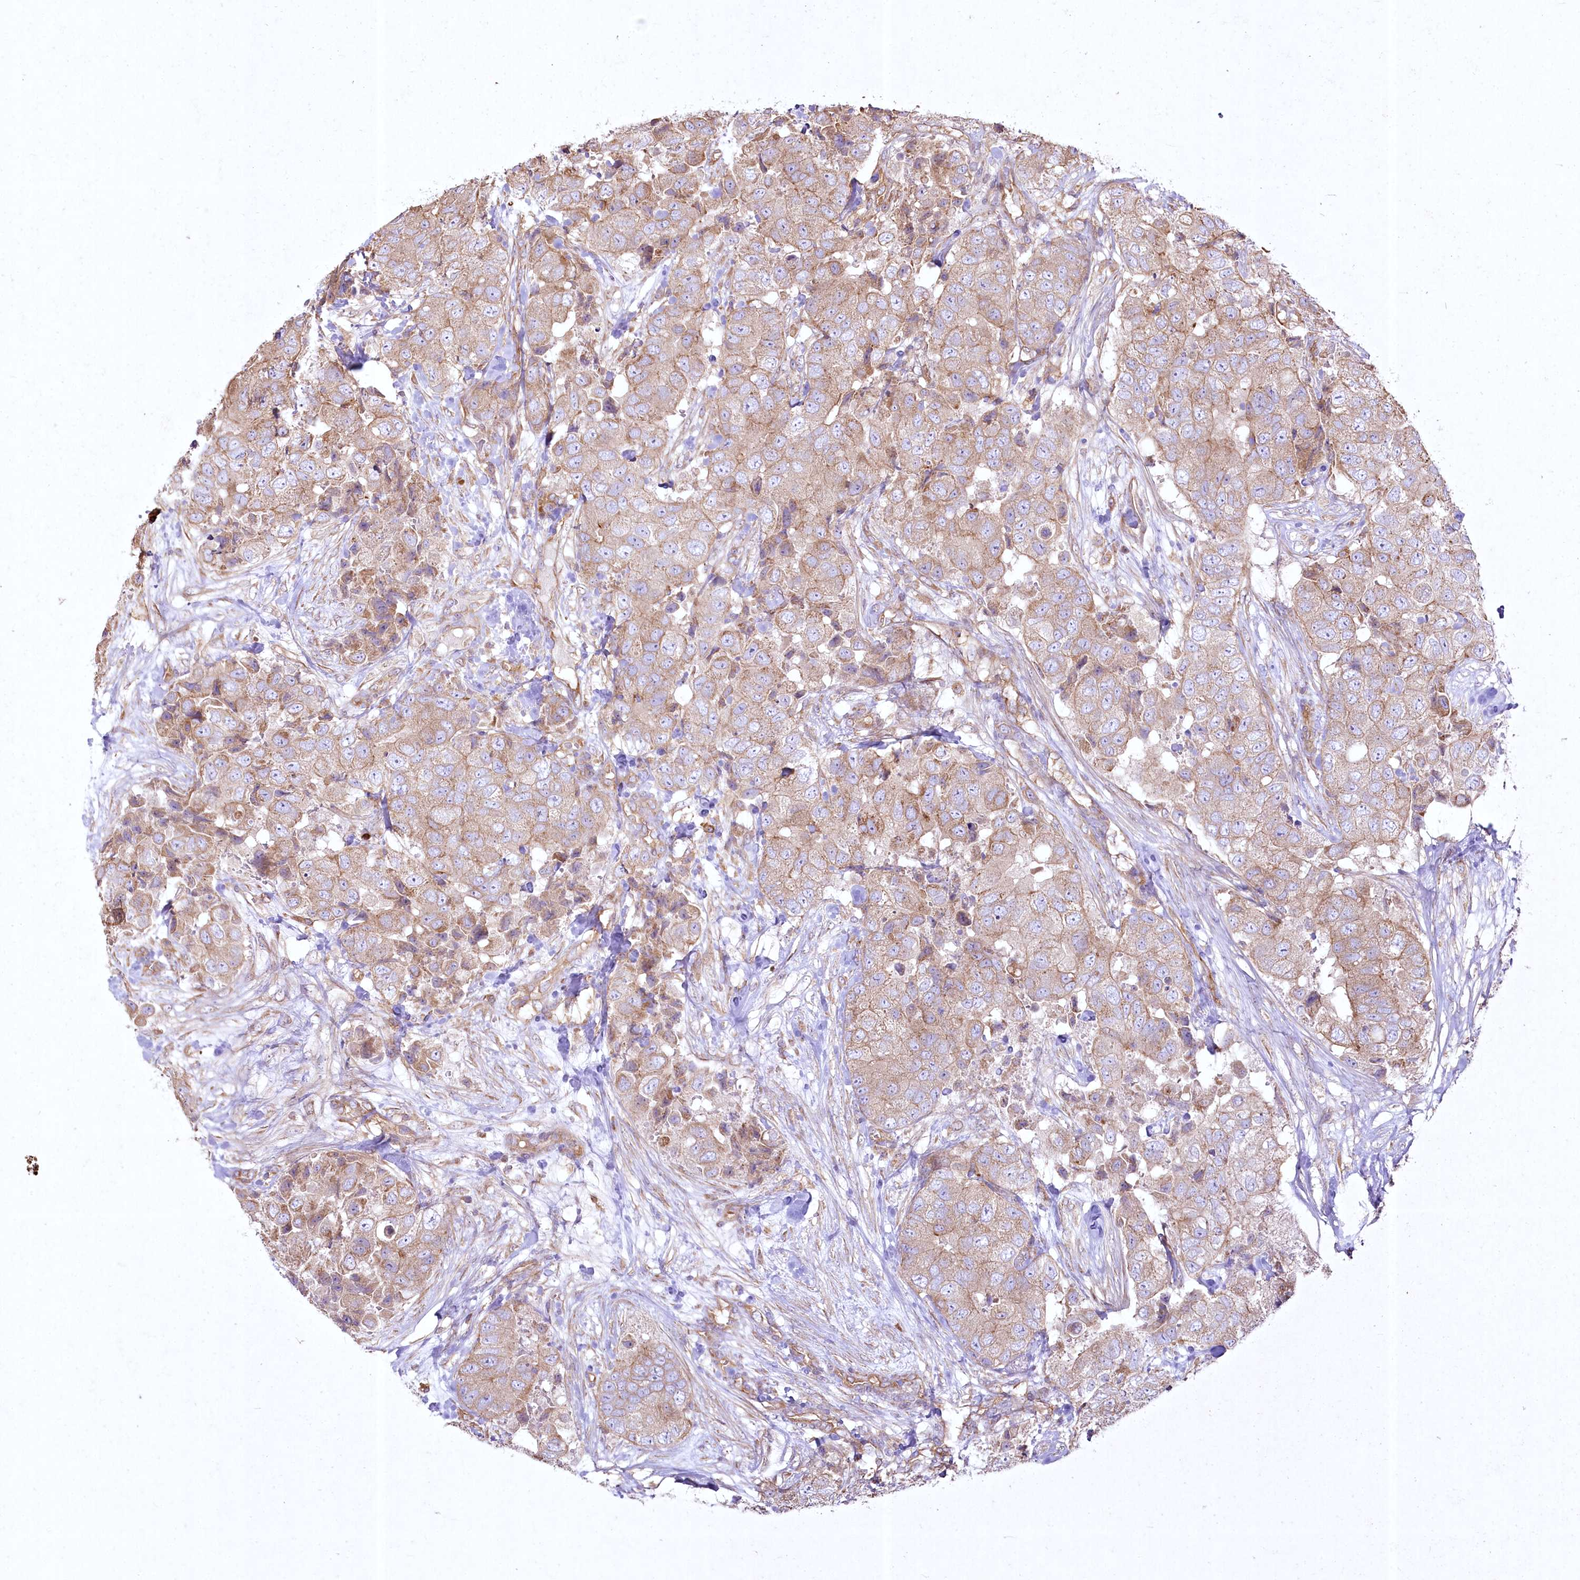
{"staining": {"intensity": "weak", "quantity": ">75%", "location": "cytoplasmic/membranous"}, "tissue": "breast cancer", "cell_type": "Tumor cells", "image_type": "cancer", "snomed": [{"axis": "morphology", "description": "Duct carcinoma"}, {"axis": "topography", "description": "Breast"}], "caption": "Immunohistochemical staining of invasive ductal carcinoma (breast) demonstrates low levels of weak cytoplasmic/membranous protein expression in about >75% of tumor cells.", "gene": "SH3TC1", "patient": {"sex": "female", "age": 62}}